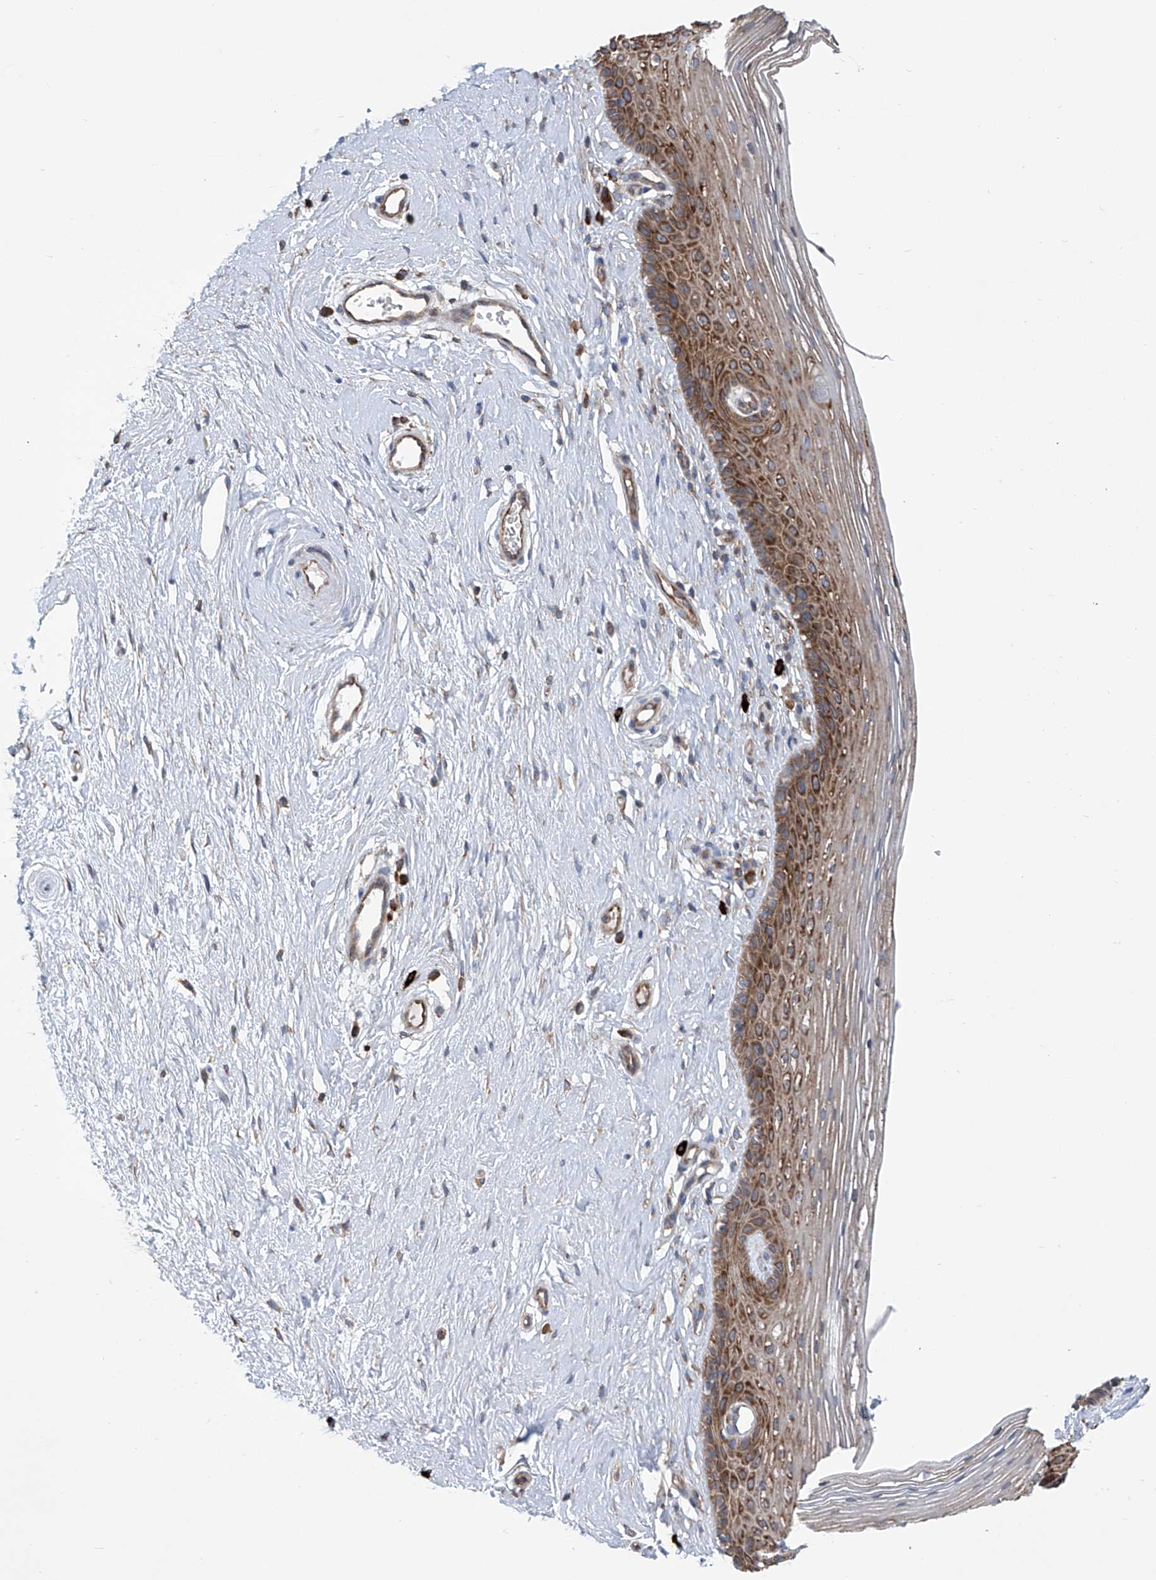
{"staining": {"intensity": "strong", "quantity": ">75%", "location": "cytoplasmic/membranous"}, "tissue": "vagina", "cell_type": "Squamous epithelial cells", "image_type": "normal", "snomed": [{"axis": "morphology", "description": "Normal tissue, NOS"}, {"axis": "topography", "description": "Vagina"}], "caption": "A brown stain highlights strong cytoplasmic/membranous staining of a protein in squamous epithelial cells of normal human vagina. (Stains: DAB (3,3'-diaminobenzidine) in brown, nuclei in blue, Microscopy: brightfield microscopy at high magnification).", "gene": "SENP2", "patient": {"sex": "female", "age": 46}}